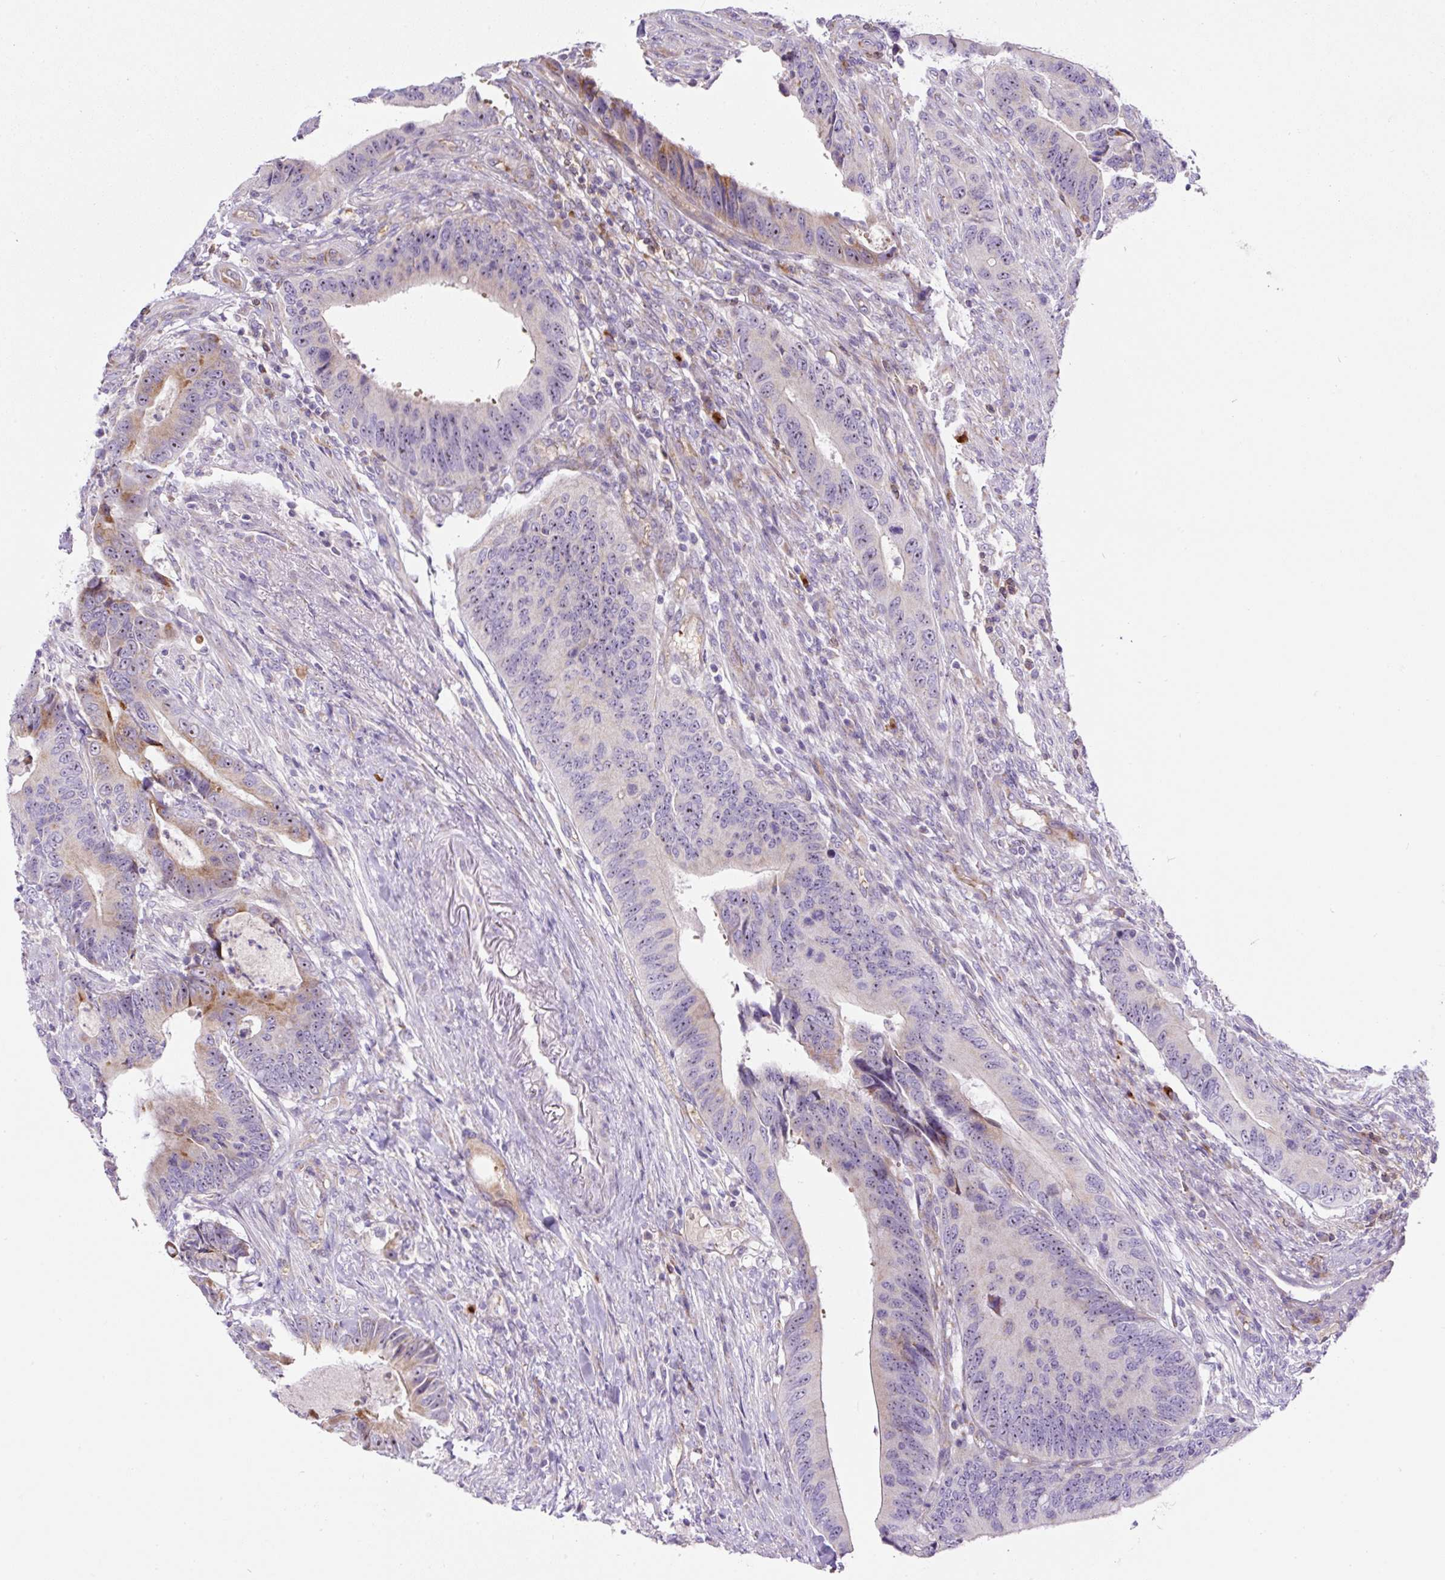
{"staining": {"intensity": "moderate", "quantity": "<25%", "location": "cytoplasmic/membranous"}, "tissue": "colorectal cancer", "cell_type": "Tumor cells", "image_type": "cancer", "snomed": [{"axis": "morphology", "description": "Adenocarcinoma, NOS"}, {"axis": "topography", "description": "Colon"}], "caption": "Approximately <25% of tumor cells in adenocarcinoma (colorectal) exhibit moderate cytoplasmic/membranous protein staining as visualized by brown immunohistochemical staining.", "gene": "ZNF596", "patient": {"sex": "male", "age": 87}}